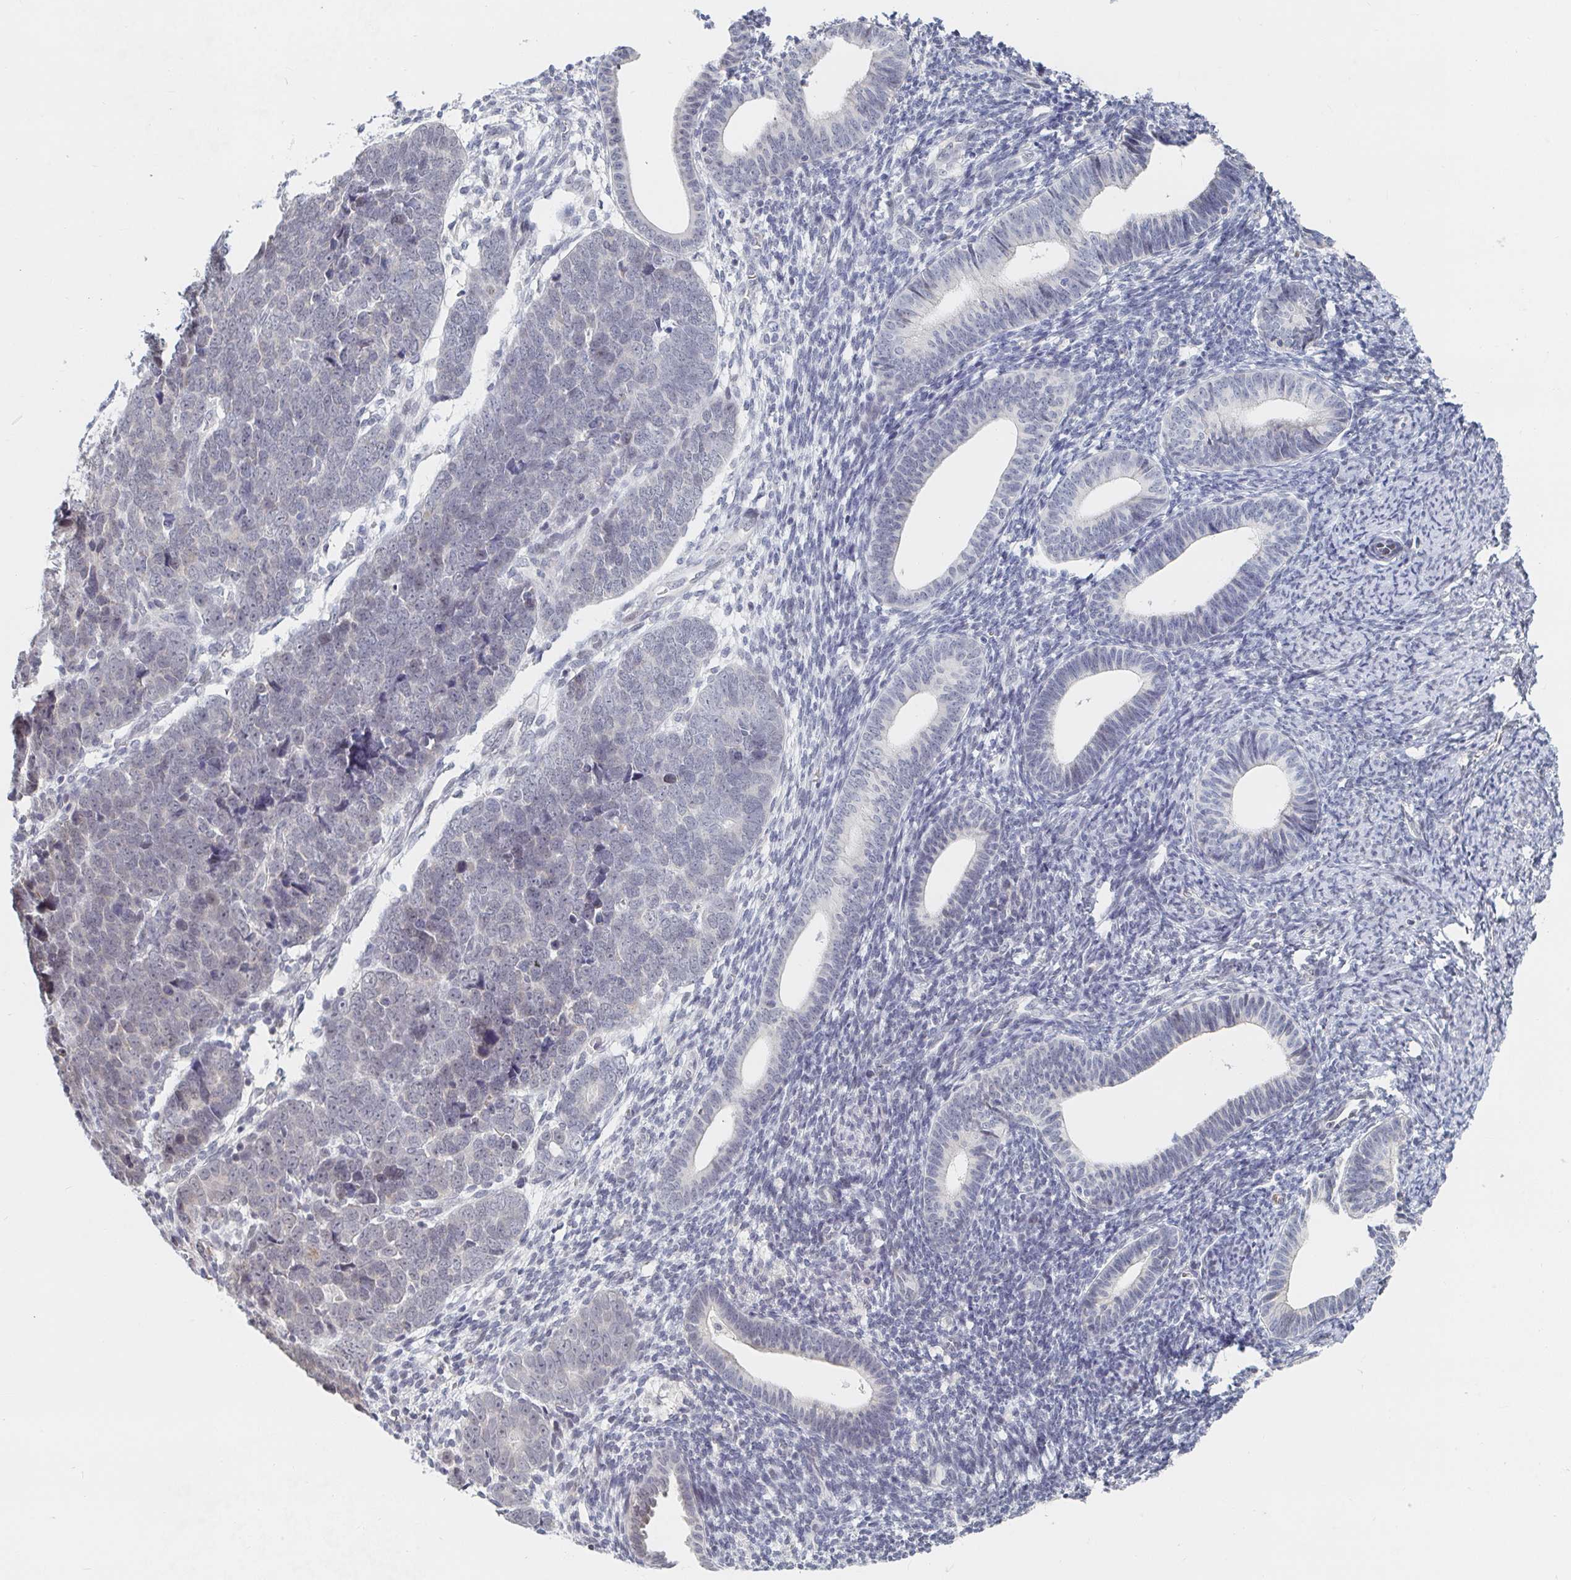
{"staining": {"intensity": "negative", "quantity": "none", "location": "none"}, "tissue": "endometrial cancer", "cell_type": "Tumor cells", "image_type": "cancer", "snomed": [{"axis": "morphology", "description": "Adenocarcinoma, NOS"}, {"axis": "topography", "description": "Endometrium"}], "caption": "Immunohistochemistry of endometrial adenocarcinoma exhibits no positivity in tumor cells. (Brightfield microscopy of DAB (3,3'-diaminobenzidine) immunohistochemistry (IHC) at high magnification).", "gene": "CHD2", "patient": {"sex": "female", "age": 82}}